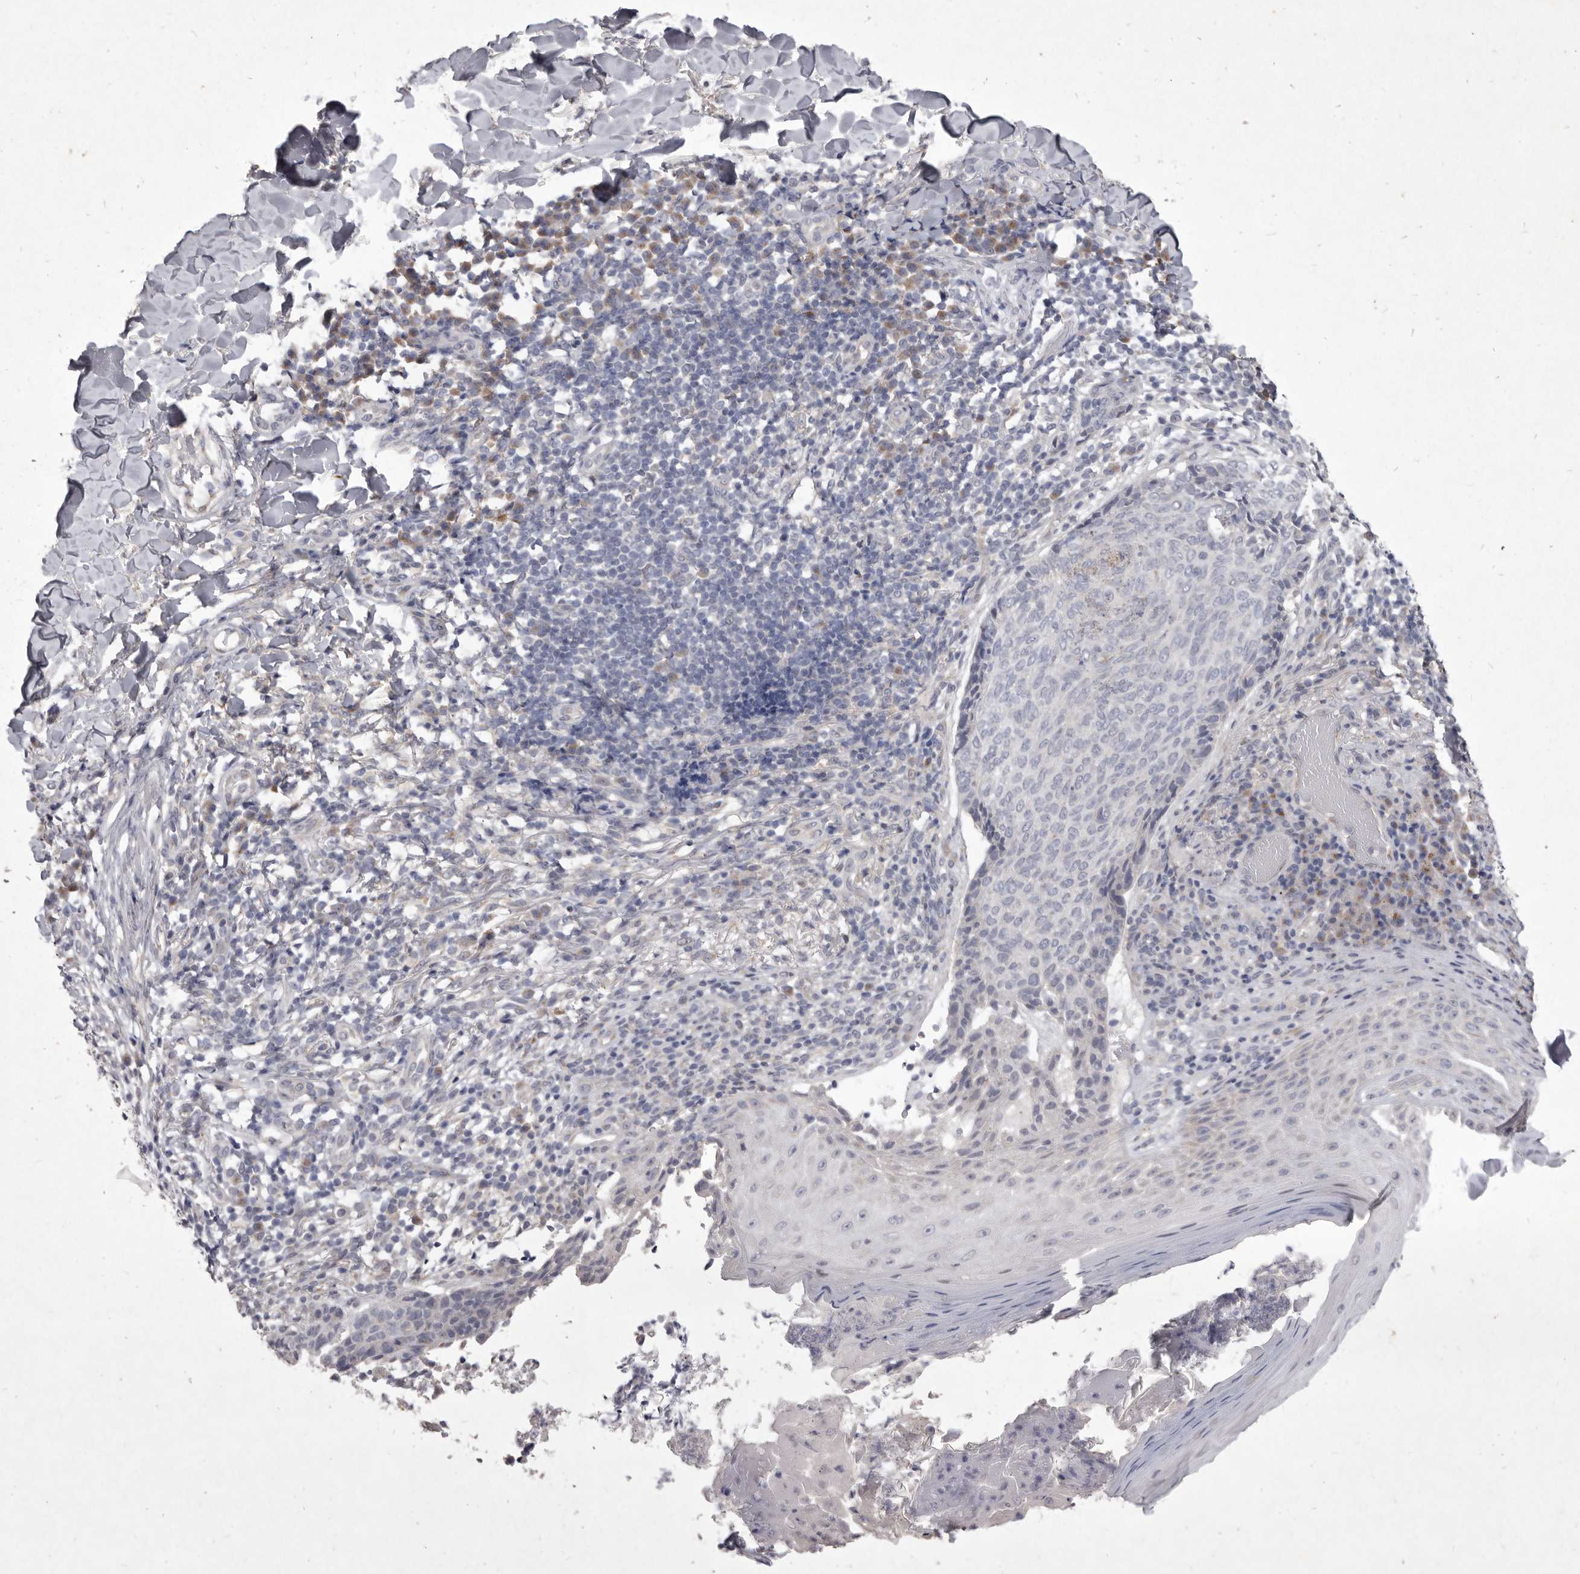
{"staining": {"intensity": "negative", "quantity": "none", "location": "none"}, "tissue": "skin cancer", "cell_type": "Tumor cells", "image_type": "cancer", "snomed": [{"axis": "morphology", "description": "Normal tissue, NOS"}, {"axis": "morphology", "description": "Basal cell carcinoma"}, {"axis": "topography", "description": "Skin"}], "caption": "Image shows no significant protein positivity in tumor cells of skin cancer.", "gene": "P2RX6", "patient": {"sex": "male", "age": 50}}